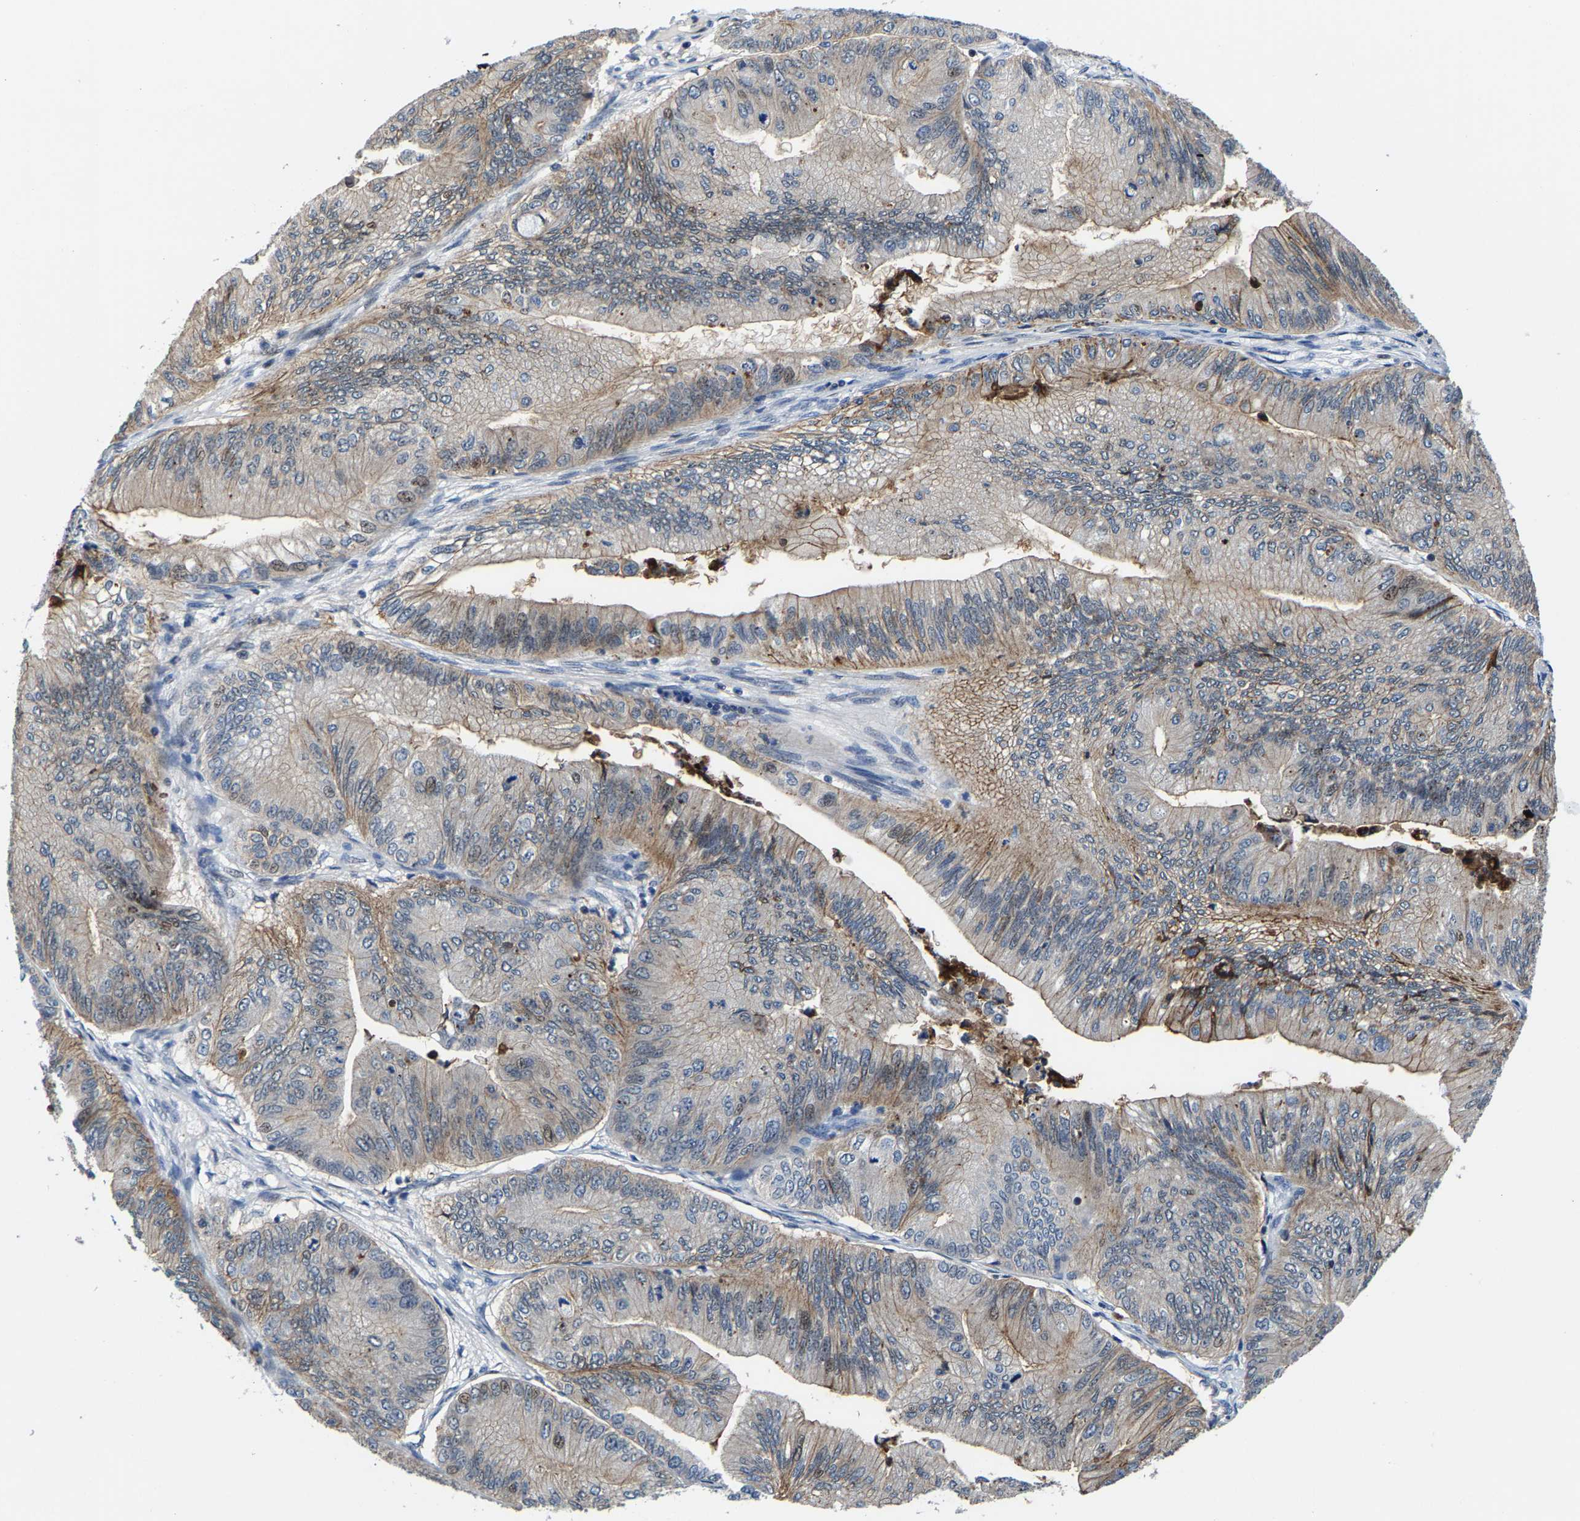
{"staining": {"intensity": "weak", "quantity": "25%-75%", "location": "cytoplasmic/membranous,nuclear"}, "tissue": "ovarian cancer", "cell_type": "Tumor cells", "image_type": "cancer", "snomed": [{"axis": "morphology", "description": "Cystadenocarcinoma, mucinous, NOS"}, {"axis": "topography", "description": "Ovary"}], "caption": "Immunohistochemical staining of ovarian cancer reveals low levels of weak cytoplasmic/membranous and nuclear protein positivity in approximately 25%-75% of tumor cells. Using DAB (brown) and hematoxylin (blue) stains, captured at high magnification using brightfield microscopy.", "gene": "GTPBP10", "patient": {"sex": "female", "age": 61}}